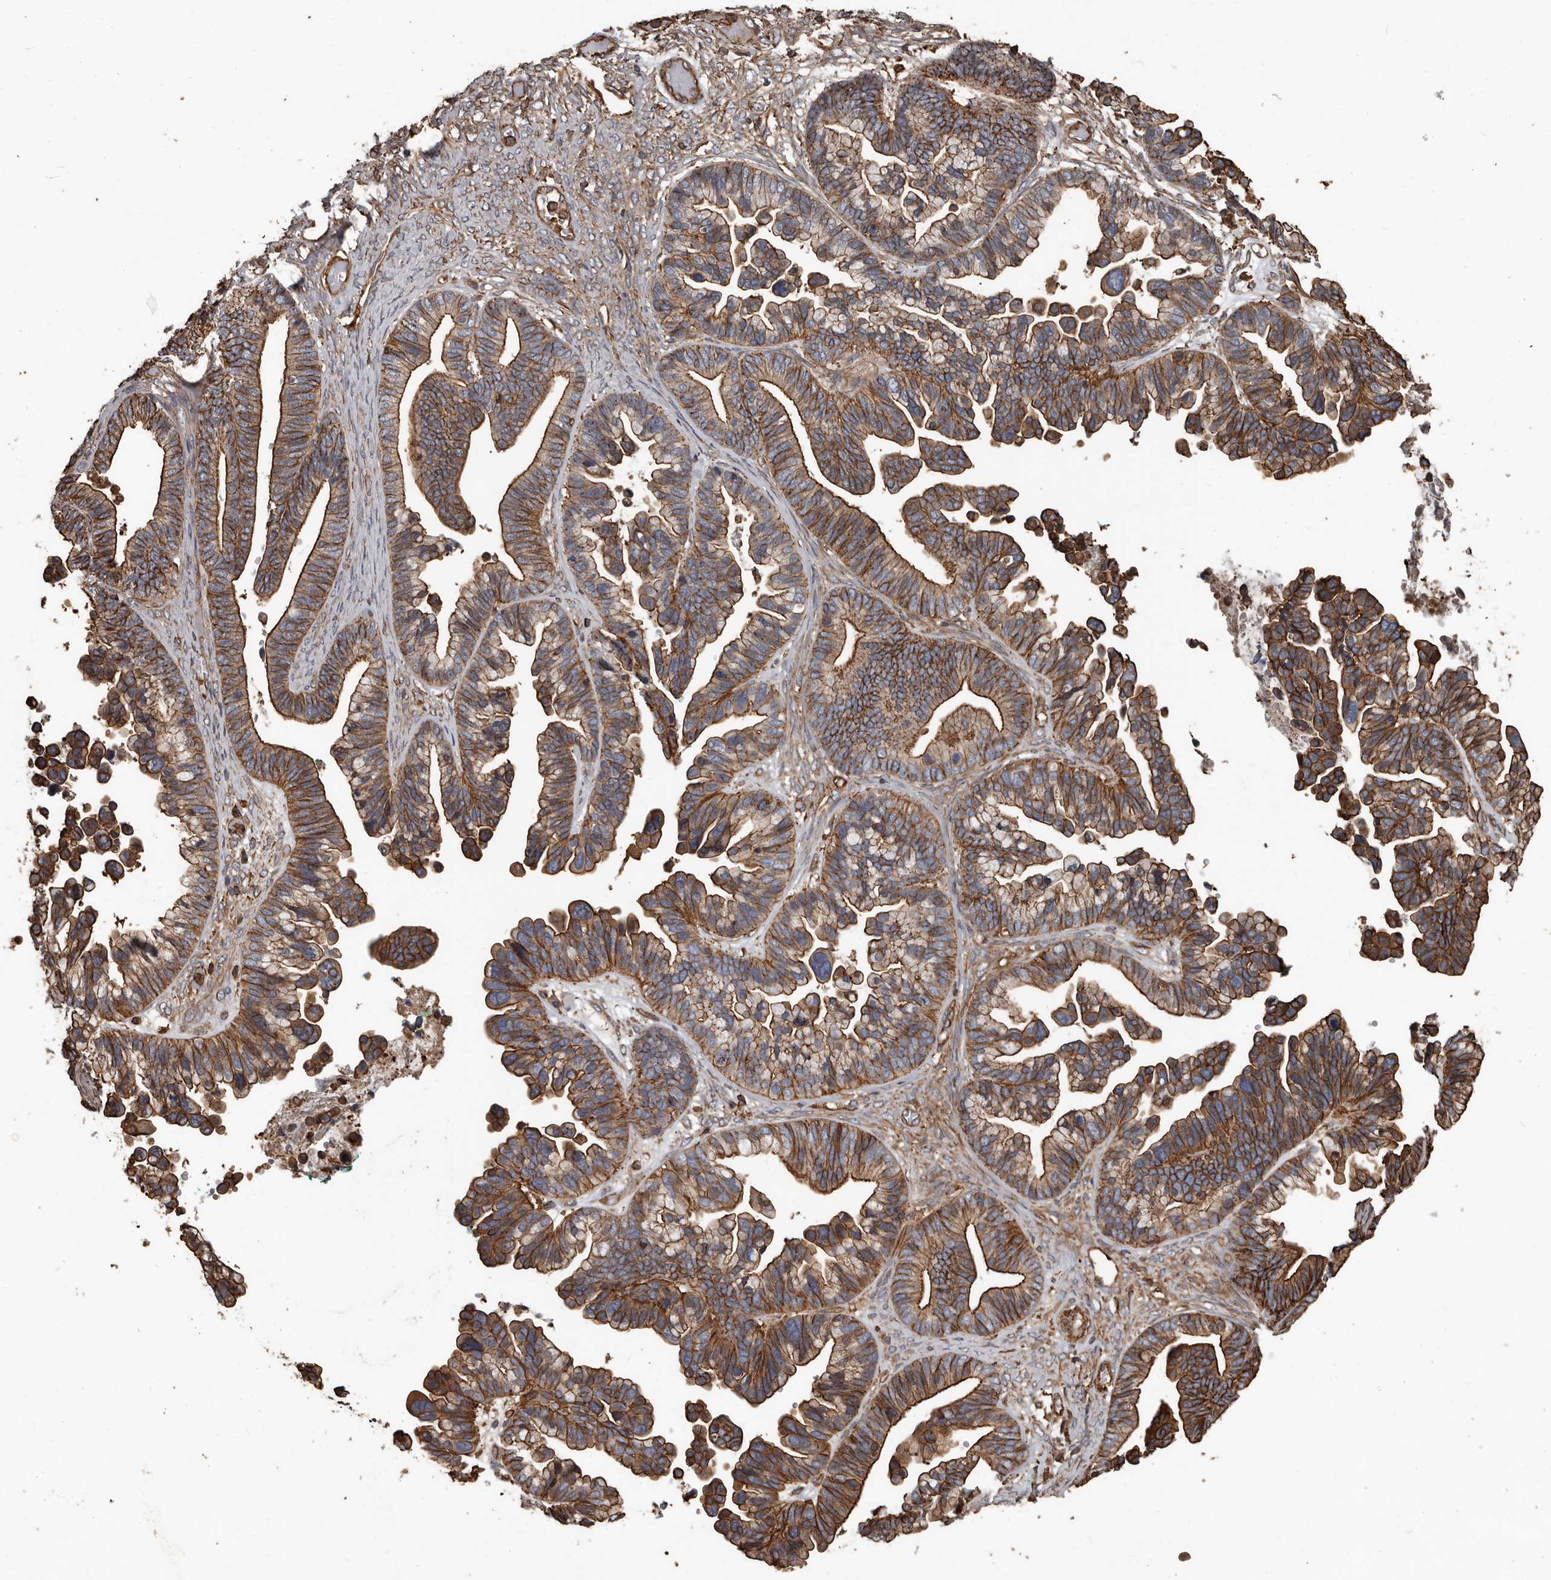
{"staining": {"intensity": "strong", "quantity": "25%-75%", "location": "cytoplasmic/membranous"}, "tissue": "ovarian cancer", "cell_type": "Tumor cells", "image_type": "cancer", "snomed": [{"axis": "morphology", "description": "Cystadenocarcinoma, serous, NOS"}, {"axis": "topography", "description": "Ovary"}], "caption": "Ovarian serous cystadenocarcinoma stained with DAB (3,3'-diaminobenzidine) immunohistochemistry demonstrates high levels of strong cytoplasmic/membranous expression in approximately 25%-75% of tumor cells.", "gene": "DENND6B", "patient": {"sex": "female", "age": 56}}